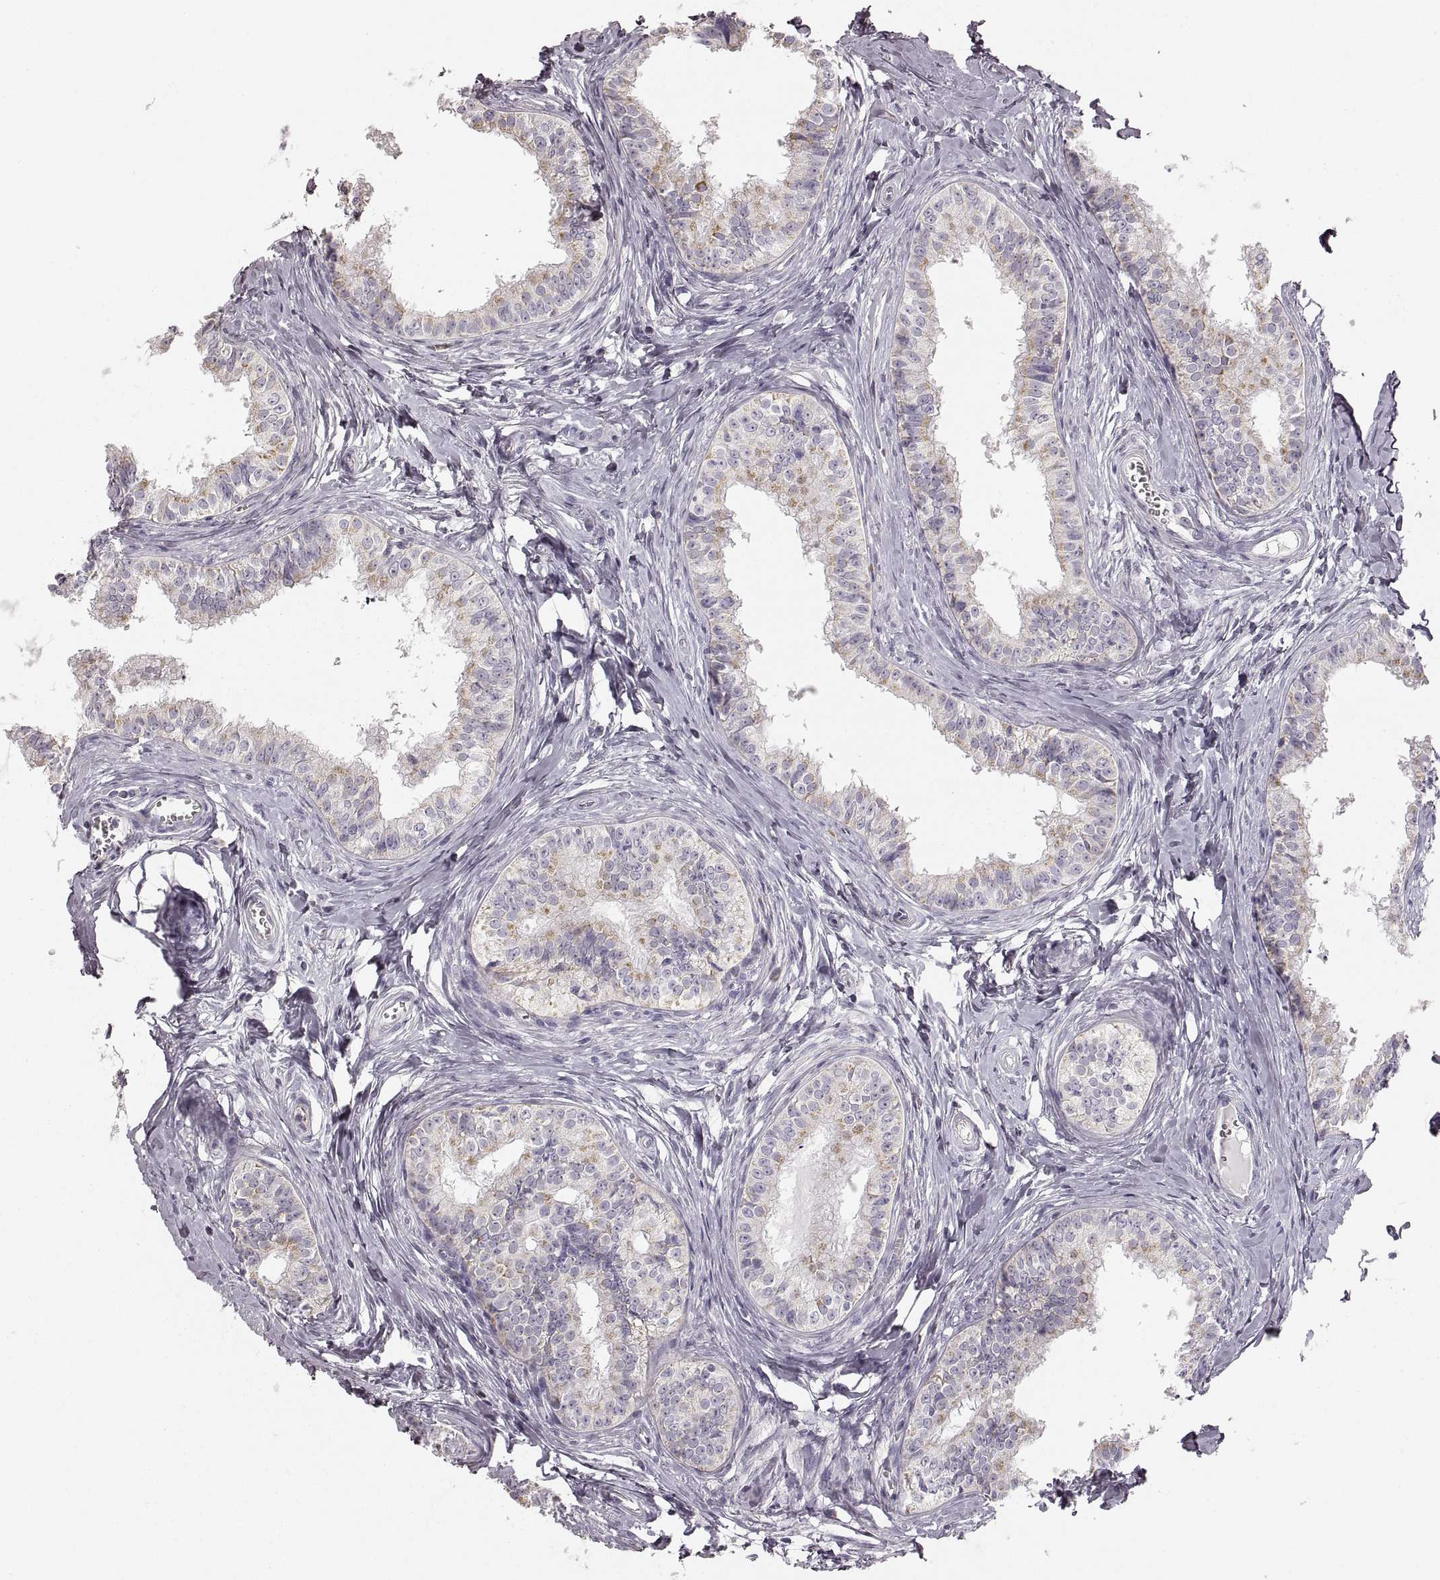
{"staining": {"intensity": "strong", "quantity": "<25%", "location": "cytoplasmic/membranous"}, "tissue": "epididymis", "cell_type": "Glandular cells", "image_type": "normal", "snomed": [{"axis": "morphology", "description": "Normal tissue, NOS"}, {"axis": "topography", "description": "Epididymis"}], "caption": "A brown stain labels strong cytoplasmic/membranous expression of a protein in glandular cells of benign epididymis. The protein is shown in brown color, while the nuclei are stained blue.", "gene": "RDH13", "patient": {"sex": "male", "age": 24}}